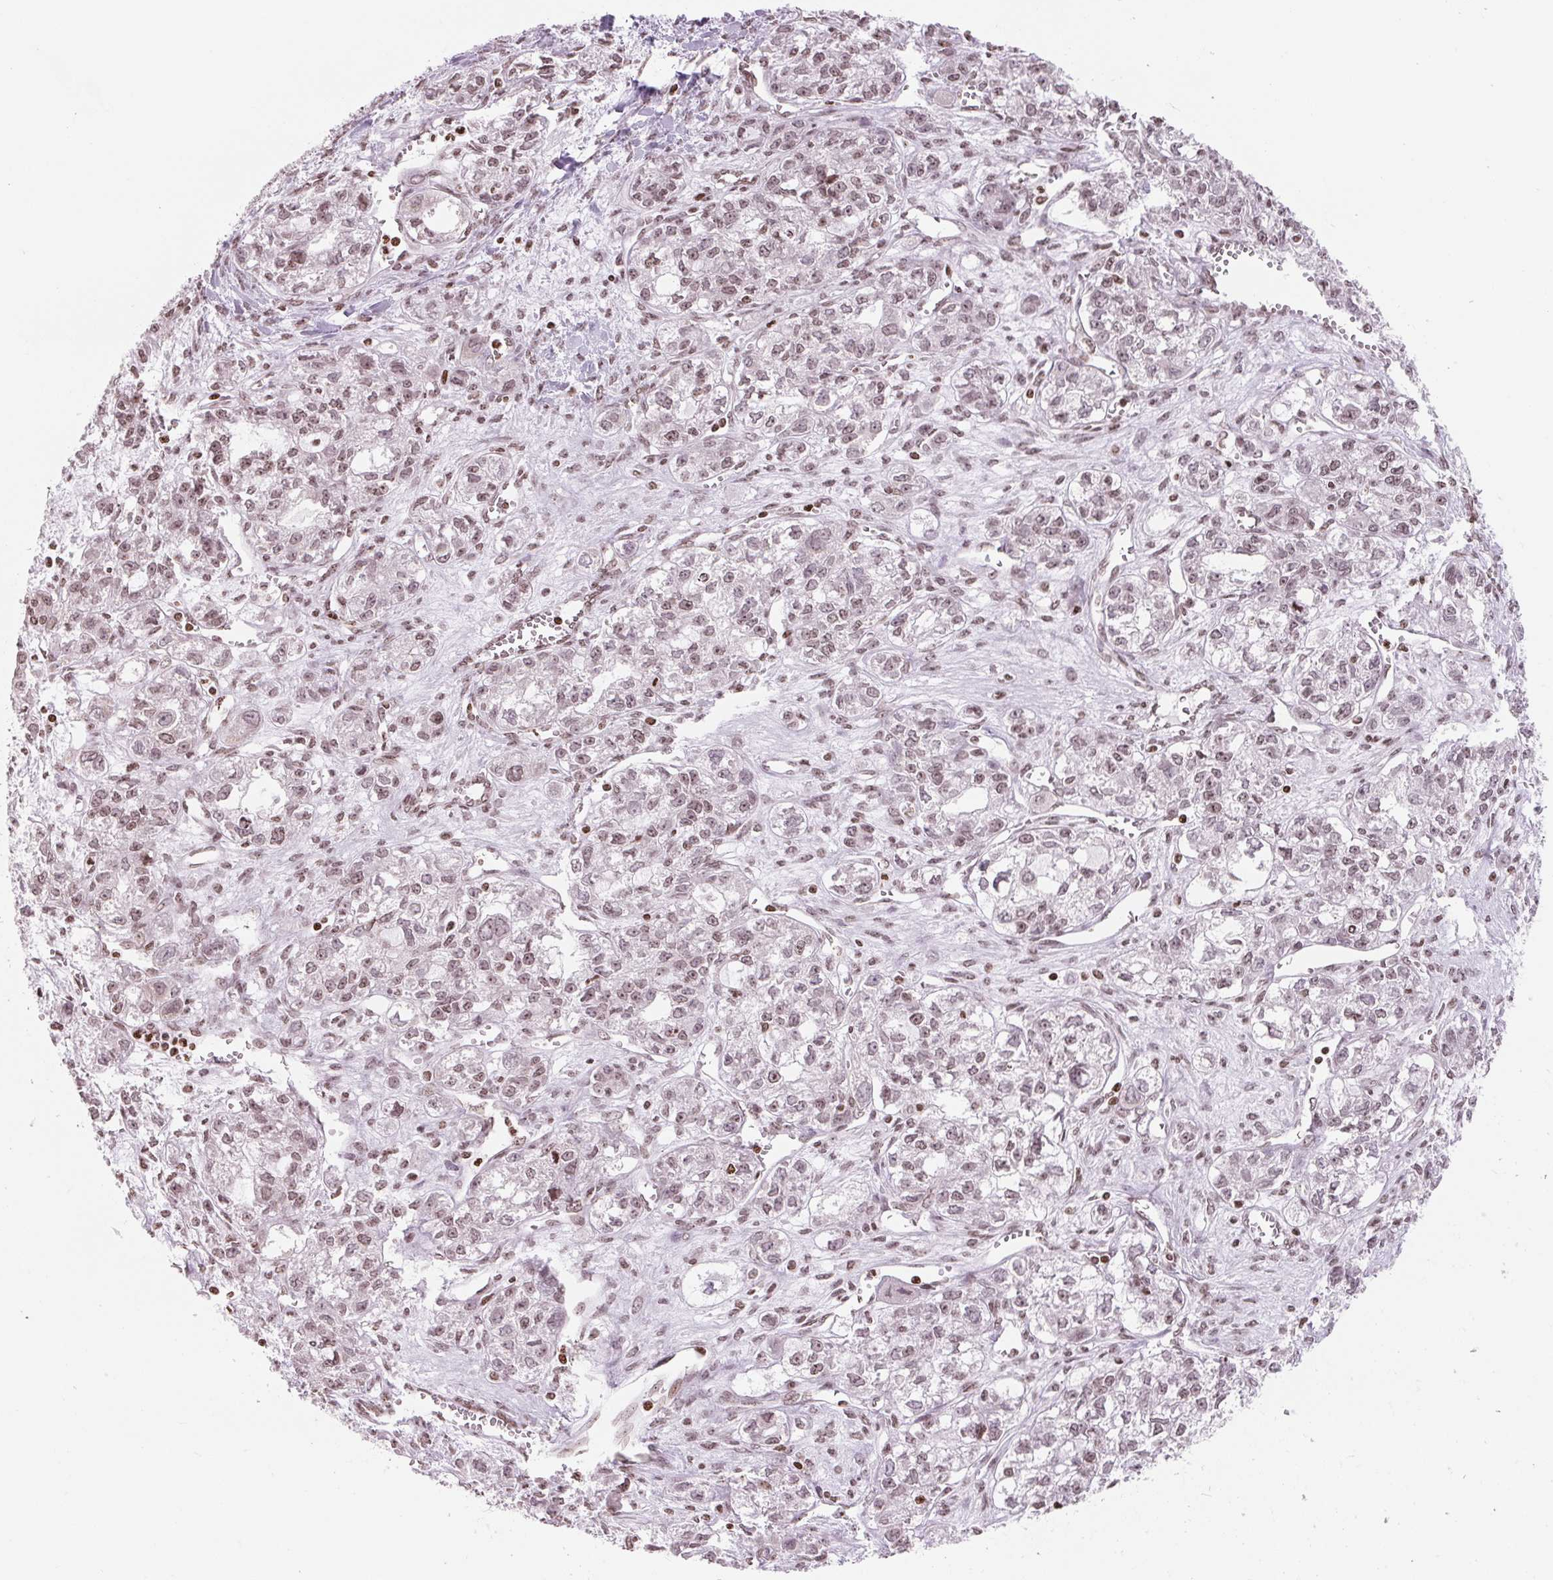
{"staining": {"intensity": "moderate", "quantity": ">75%", "location": "nuclear"}, "tissue": "ovarian cancer", "cell_type": "Tumor cells", "image_type": "cancer", "snomed": [{"axis": "morphology", "description": "Carcinoma, endometroid"}, {"axis": "topography", "description": "Ovary"}], "caption": "Ovarian endometroid carcinoma tissue displays moderate nuclear staining in about >75% of tumor cells", "gene": "SMIM12", "patient": {"sex": "female", "age": 64}}